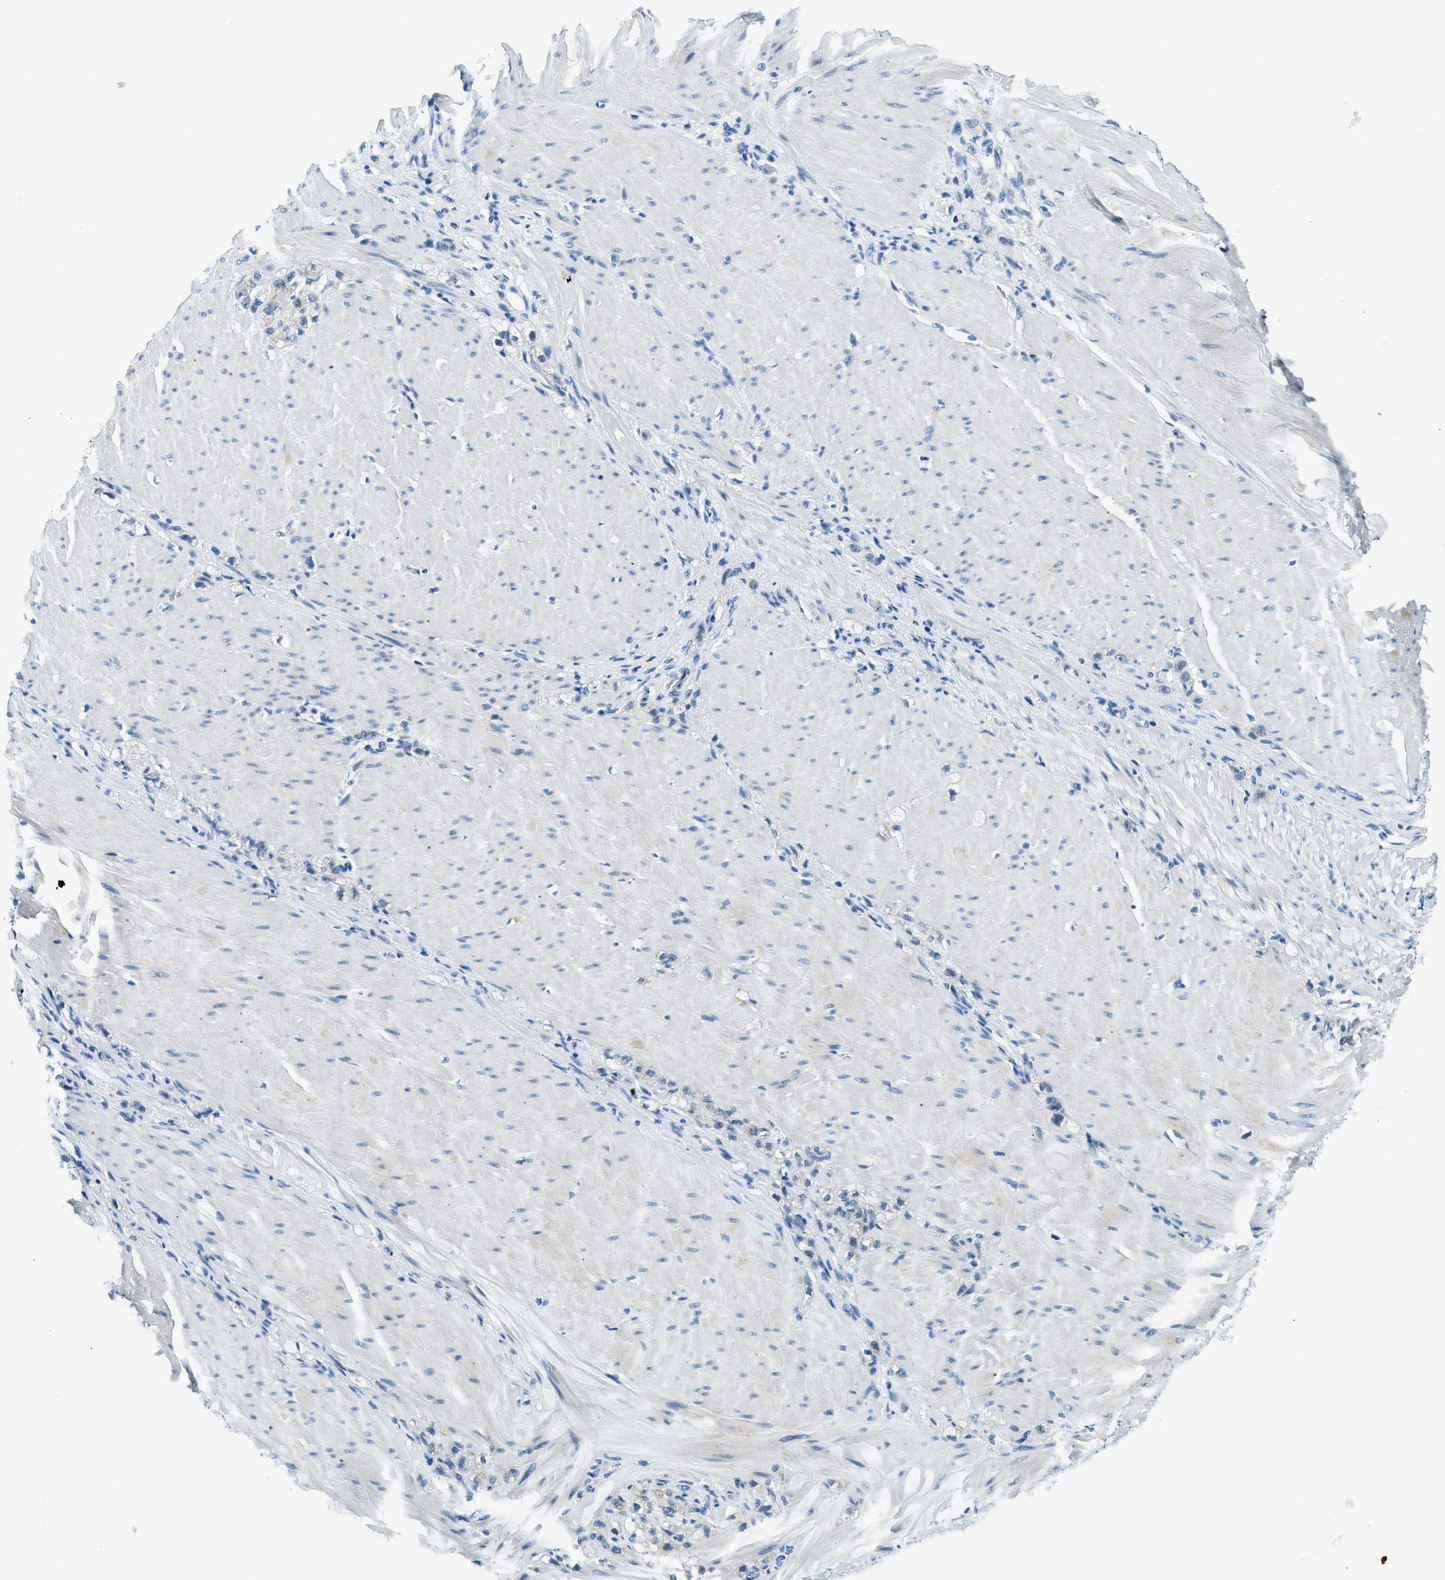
{"staining": {"intensity": "negative", "quantity": "none", "location": "none"}, "tissue": "stomach cancer", "cell_type": "Tumor cells", "image_type": "cancer", "snomed": [{"axis": "morphology", "description": "Normal tissue, NOS"}, {"axis": "morphology", "description": "Adenocarcinoma, NOS"}, {"axis": "topography", "description": "Stomach"}], "caption": "The photomicrograph exhibits no significant expression in tumor cells of stomach cancer.", "gene": "UBAC2", "patient": {"sex": "male", "age": 82}}